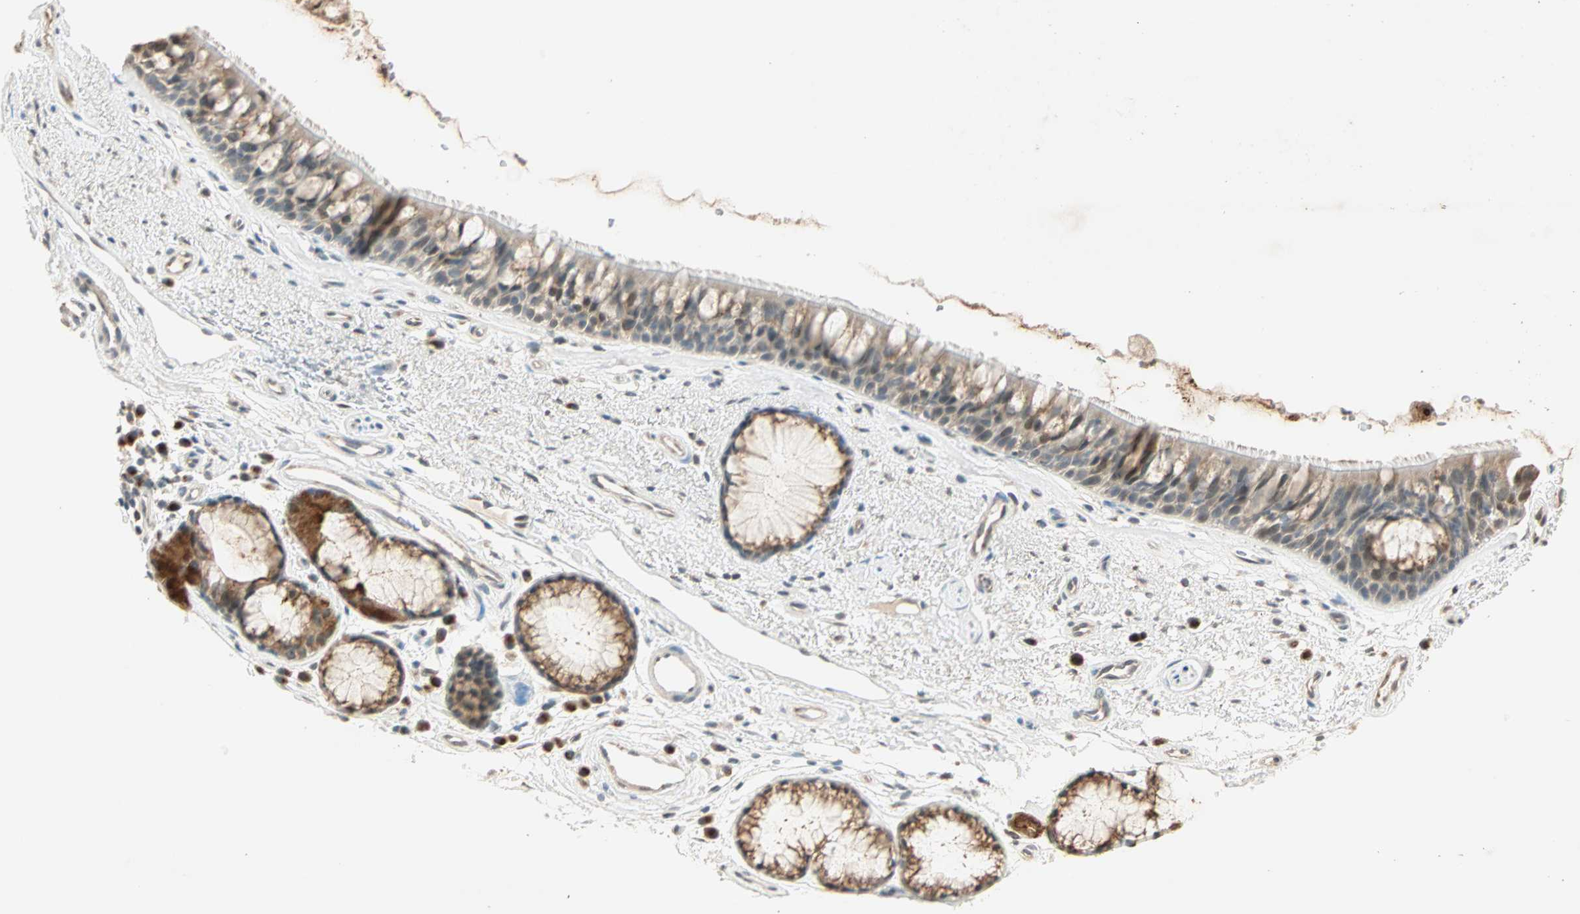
{"staining": {"intensity": "weak", "quantity": ">75%", "location": "cytoplasmic/membranous"}, "tissue": "bronchus", "cell_type": "Respiratory epithelial cells", "image_type": "normal", "snomed": [{"axis": "morphology", "description": "Normal tissue, NOS"}, {"axis": "topography", "description": "Bronchus"}], "caption": "Human bronchus stained with a brown dye exhibits weak cytoplasmic/membranous positive staining in about >75% of respiratory epithelial cells.", "gene": "PRDM2", "patient": {"sex": "female", "age": 54}}